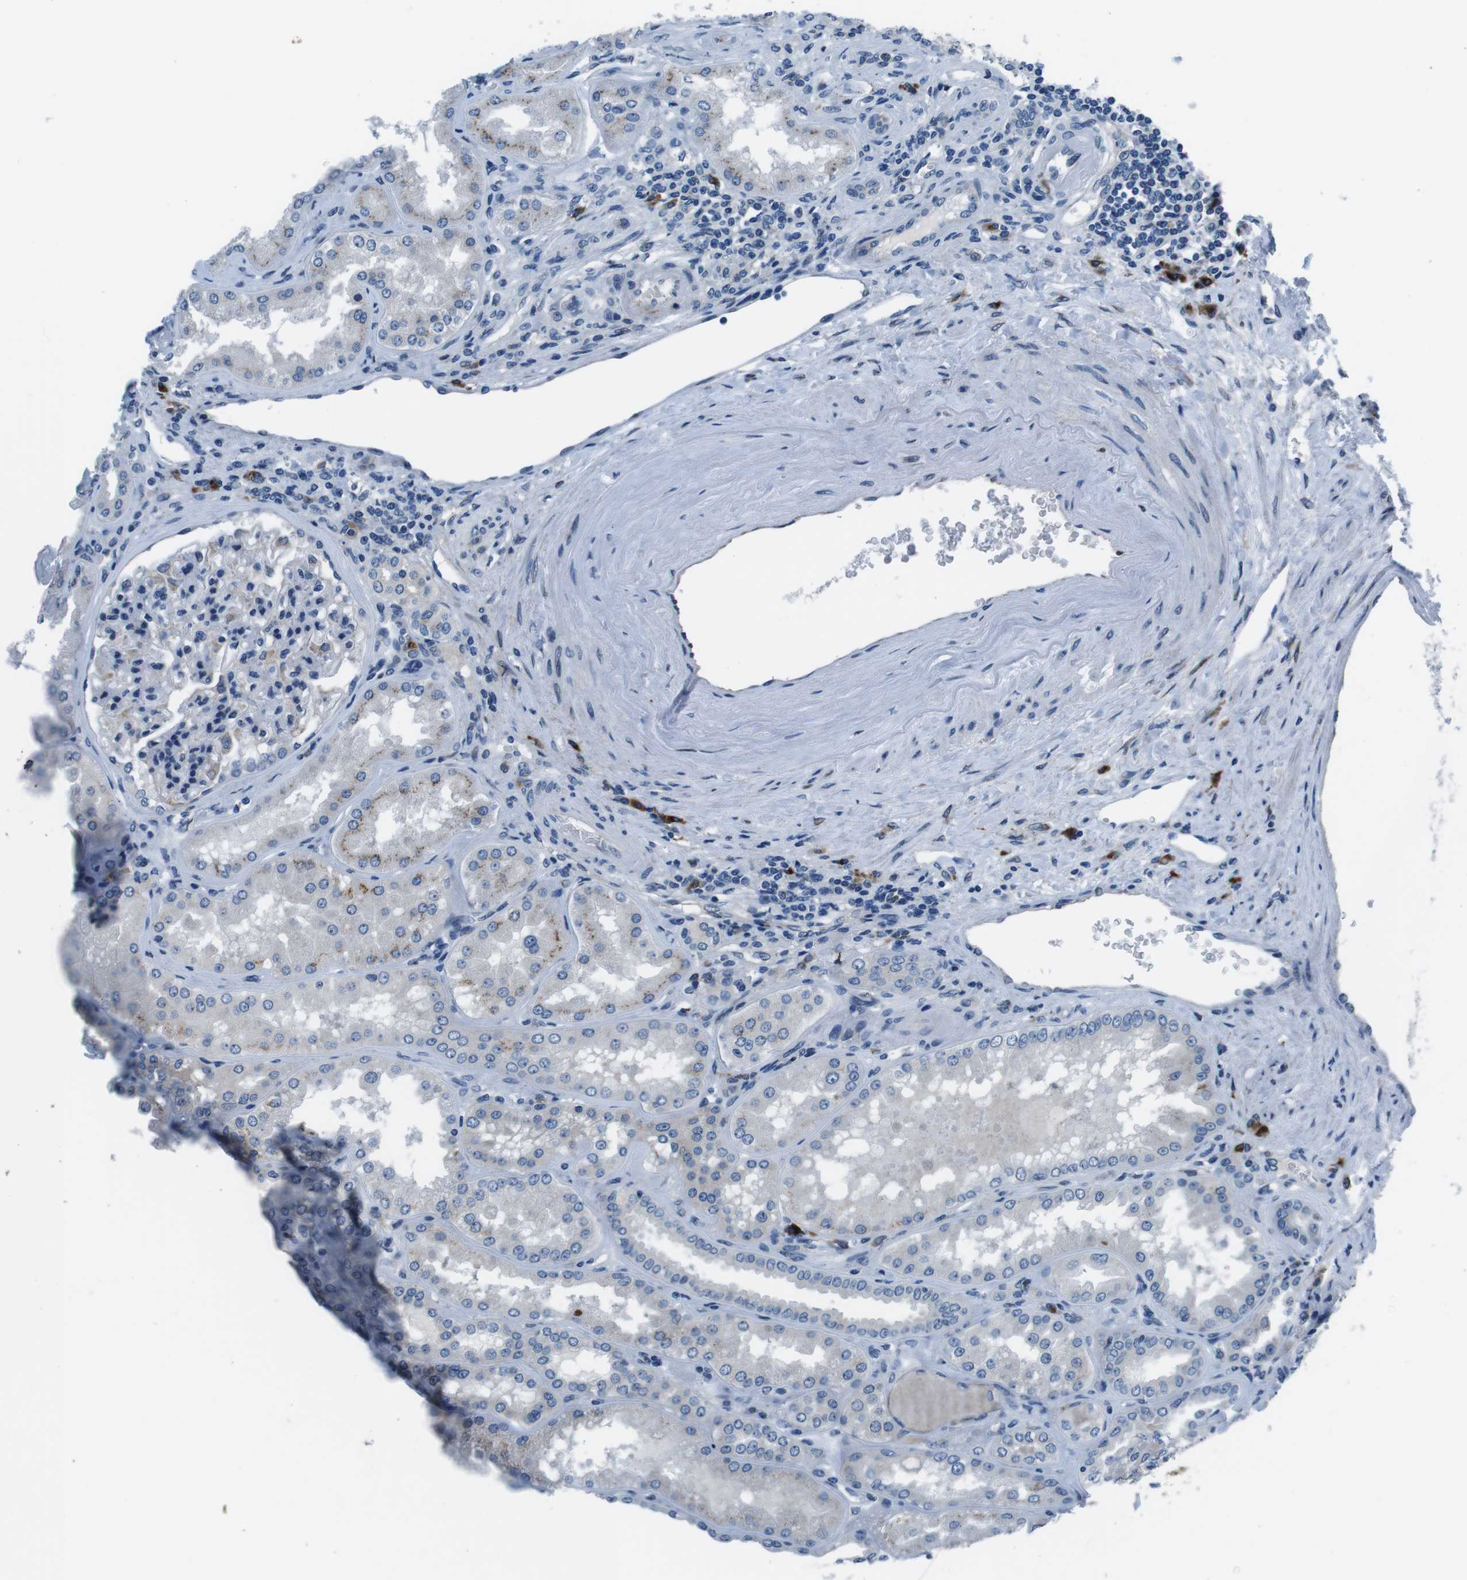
{"staining": {"intensity": "negative", "quantity": "none", "location": "none"}, "tissue": "kidney", "cell_type": "Cells in glomeruli", "image_type": "normal", "snomed": [{"axis": "morphology", "description": "Normal tissue, NOS"}, {"axis": "topography", "description": "Kidney"}], "caption": "Immunohistochemistry (IHC) of unremarkable human kidney exhibits no positivity in cells in glomeruli.", "gene": "NUCB2", "patient": {"sex": "female", "age": 56}}